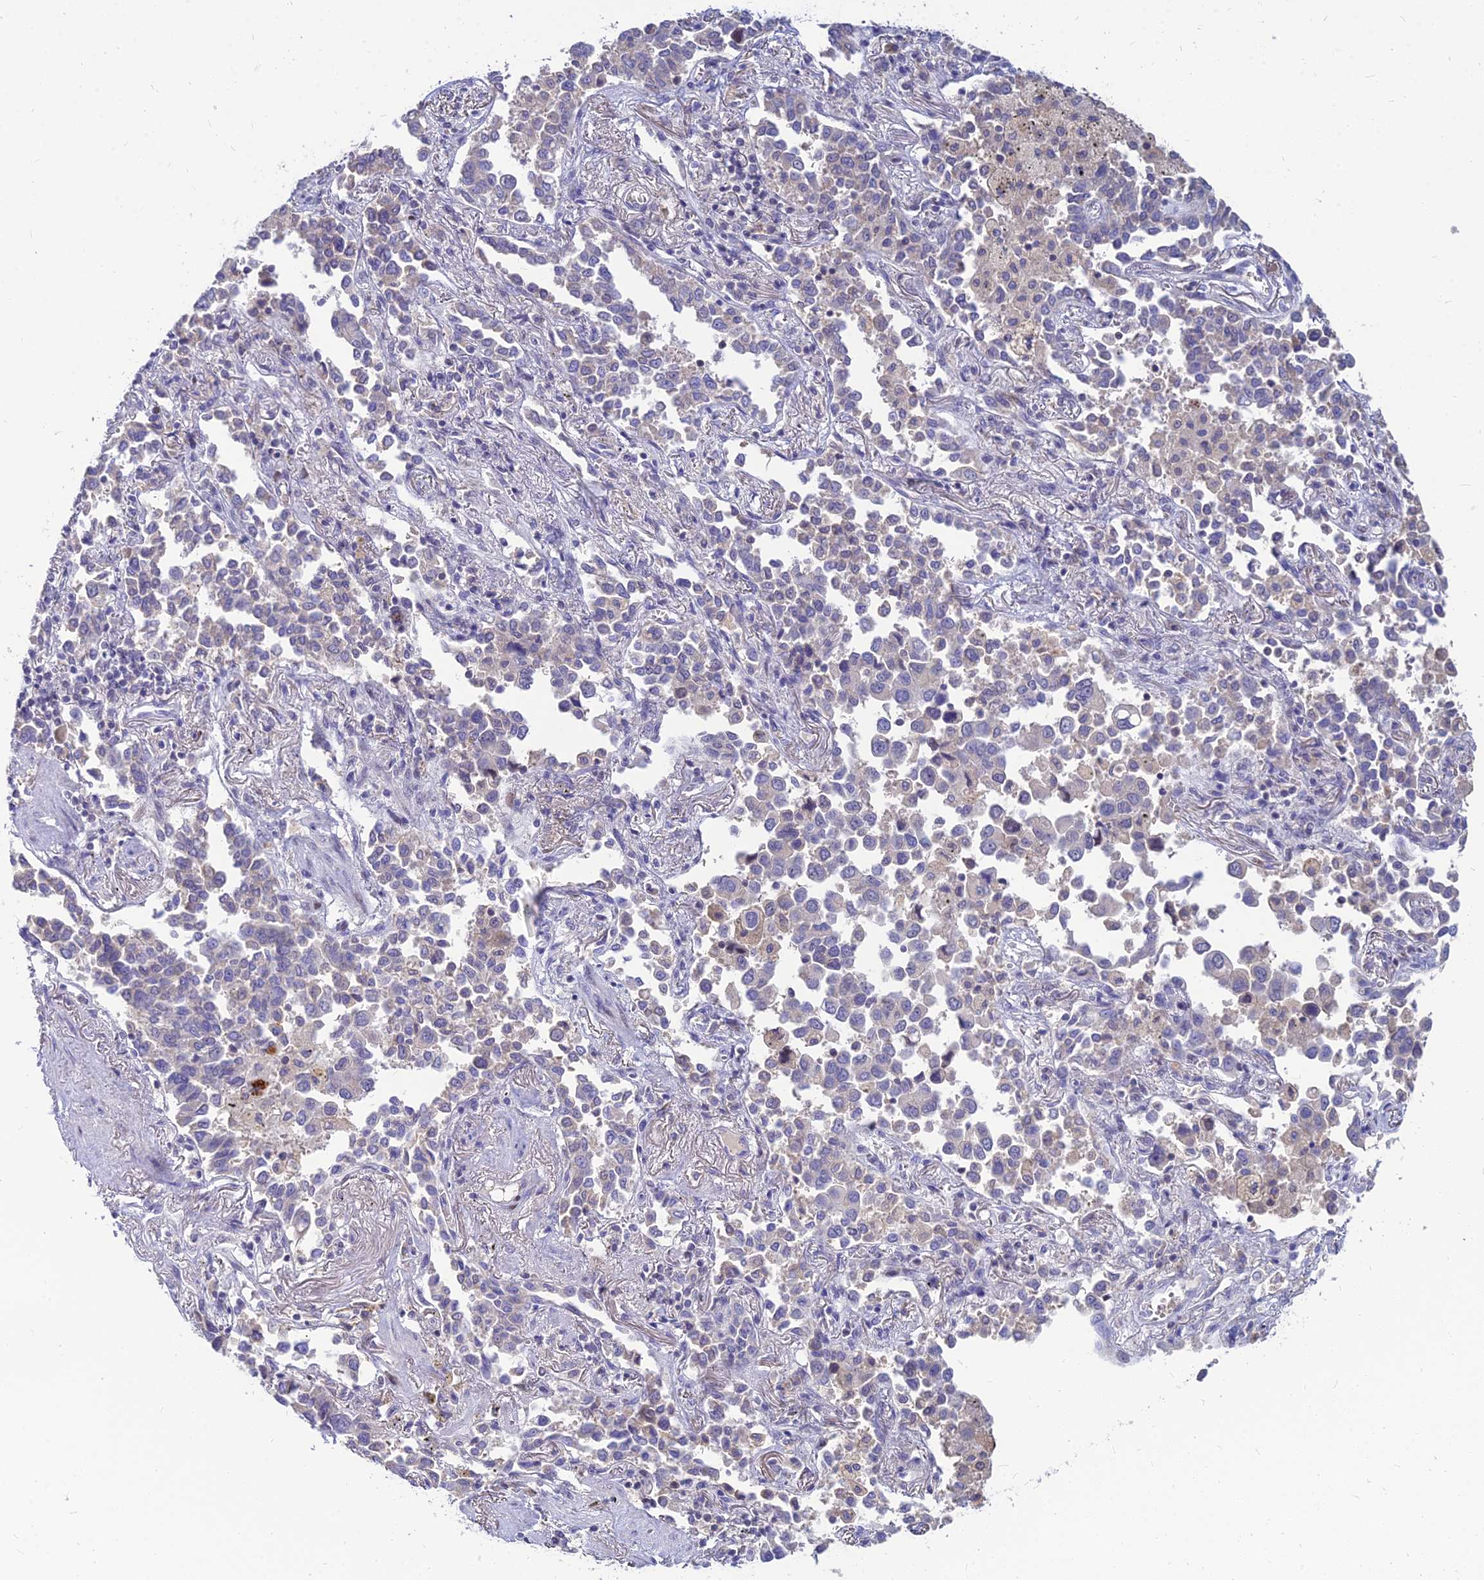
{"staining": {"intensity": "negative", "quantity": "none", "location": "none"}, "tissue": "lung cancer", "cell_type": "Tumor cells", "image_type": "cancer", "snomed": [{"axis": "morphology", "description": "Adenocarcinoma, NOS"}, {"axis": "topography", "description": "Lung"}], "caption": "A micrograph of human lung adenocarcinoma is negative for staining in tumor cells.", "gene": "GOLGA6D", "patient": {"sex": "male", "age": 67}}